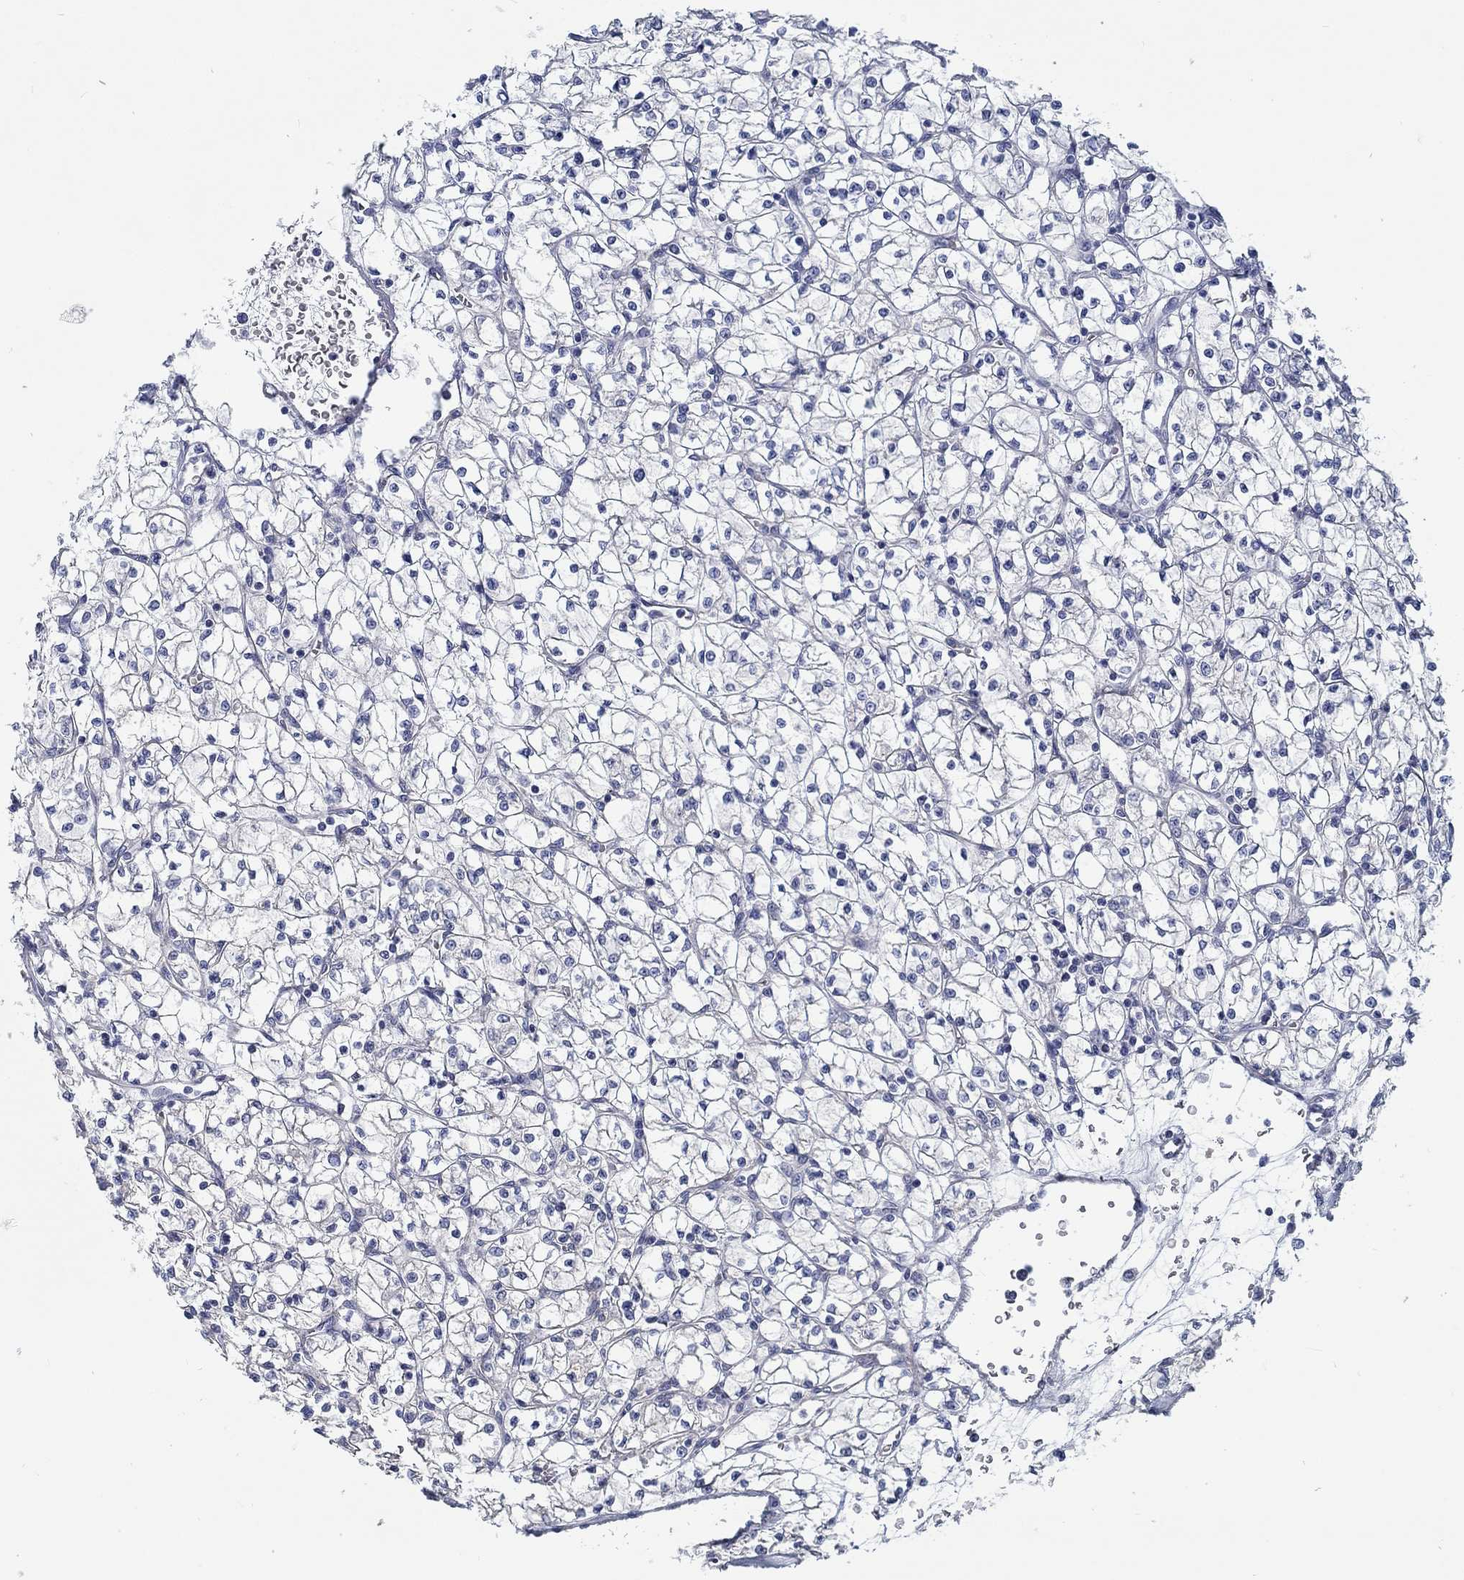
{"staining": {"intensity": "negative", "quantity": "none", "location": "none"}, "tissue": "renal cancer", "cell_type": "Tumor cells", "image_type": "cancer", "snomed": [{"axis": "morphology", "description": "Adenocarcinoma, NOS"}, {"axis": "topography", "description": "Kidney"}], "caption": "Immunohistochemistry image of neoplastic tissue: human adenocarcinoma (renal) stained with DAB demonstrates no significant protein positivity in tumor cells. Brightfield microscopy of immunohistochemistry stained with DAB (3,3'-diaminobenzidine) (brown) and hematoxylin (blue), captured at high magnification.", "gene": "MYBPC1", "patient": {"sex": "female", "age": 64}}